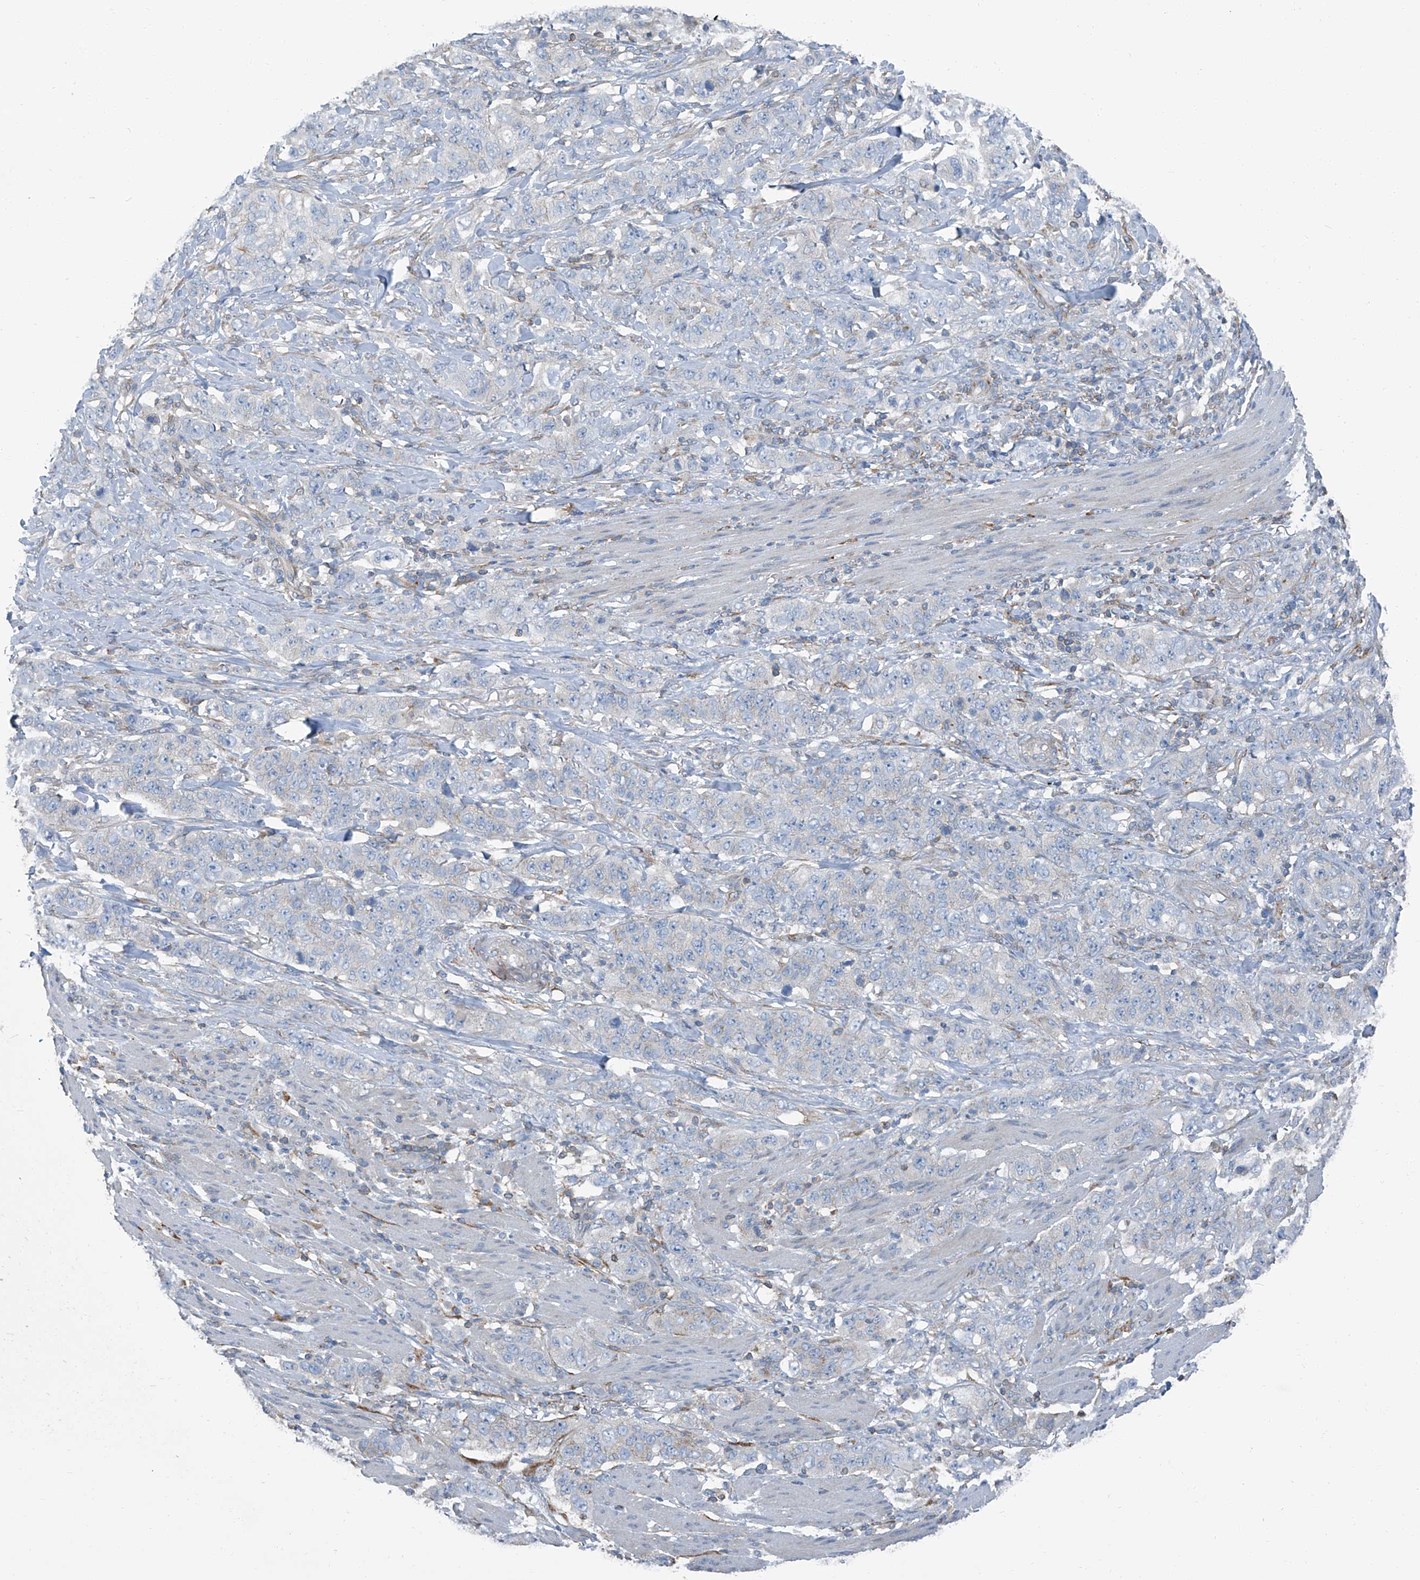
{"staining": {"intensity": "negative", "quantity": "none", "location": "none"}, "tissue": "stomach cancer", "cell_type": "Tumor cells", "image_type": "cancer", "snomed": [{"axis": "morphology", "description": "Adenocarcinoma, NOS"}, {"axis": "topography", "description": "Stomach"}], "caption": "Tumor cells show no significant protein positivity in stomach cancer (adenocarcinoma).", "gene": "SEPTIN7", "patient": {"sex": "male", "age": 48}}